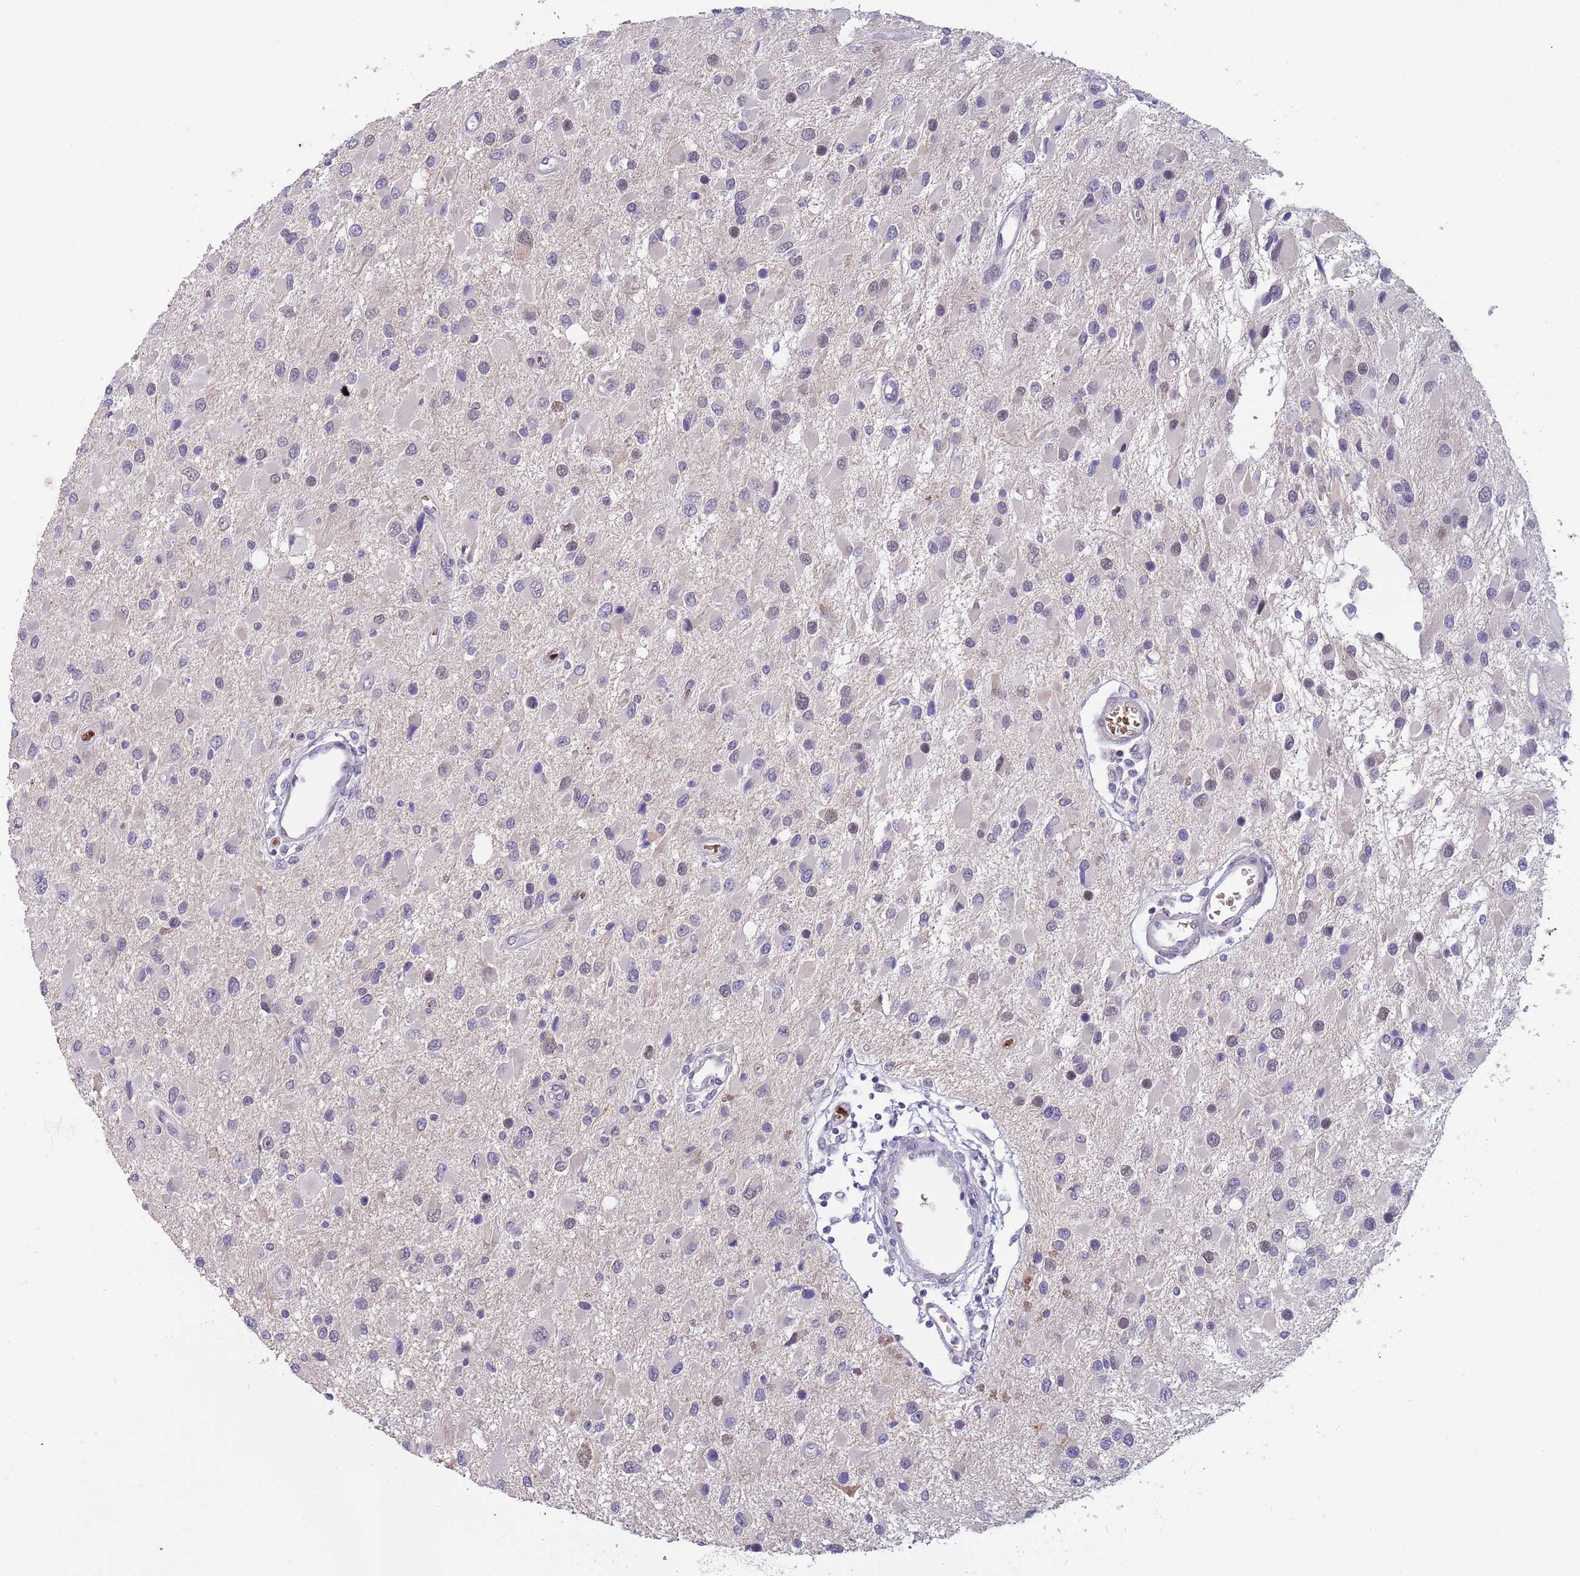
{"staining": {"intensity": "weak", "quantity": "<25%", "location": "nuclear"}, "tissue": "glioma", "cell_type": "Tumor cells", "image_type": "cancer", "snomed": [{"axis": "morphology", "description": "Glioma, malignant, High grade"}, {"axis": "topography", "description": "Brain"}], "caption": "Immunohistochemistry of human glioma demonstrates no staining in tumor cells.", "gene": "LYPD6B", "patient": {"sex": "male", "age": 53}}